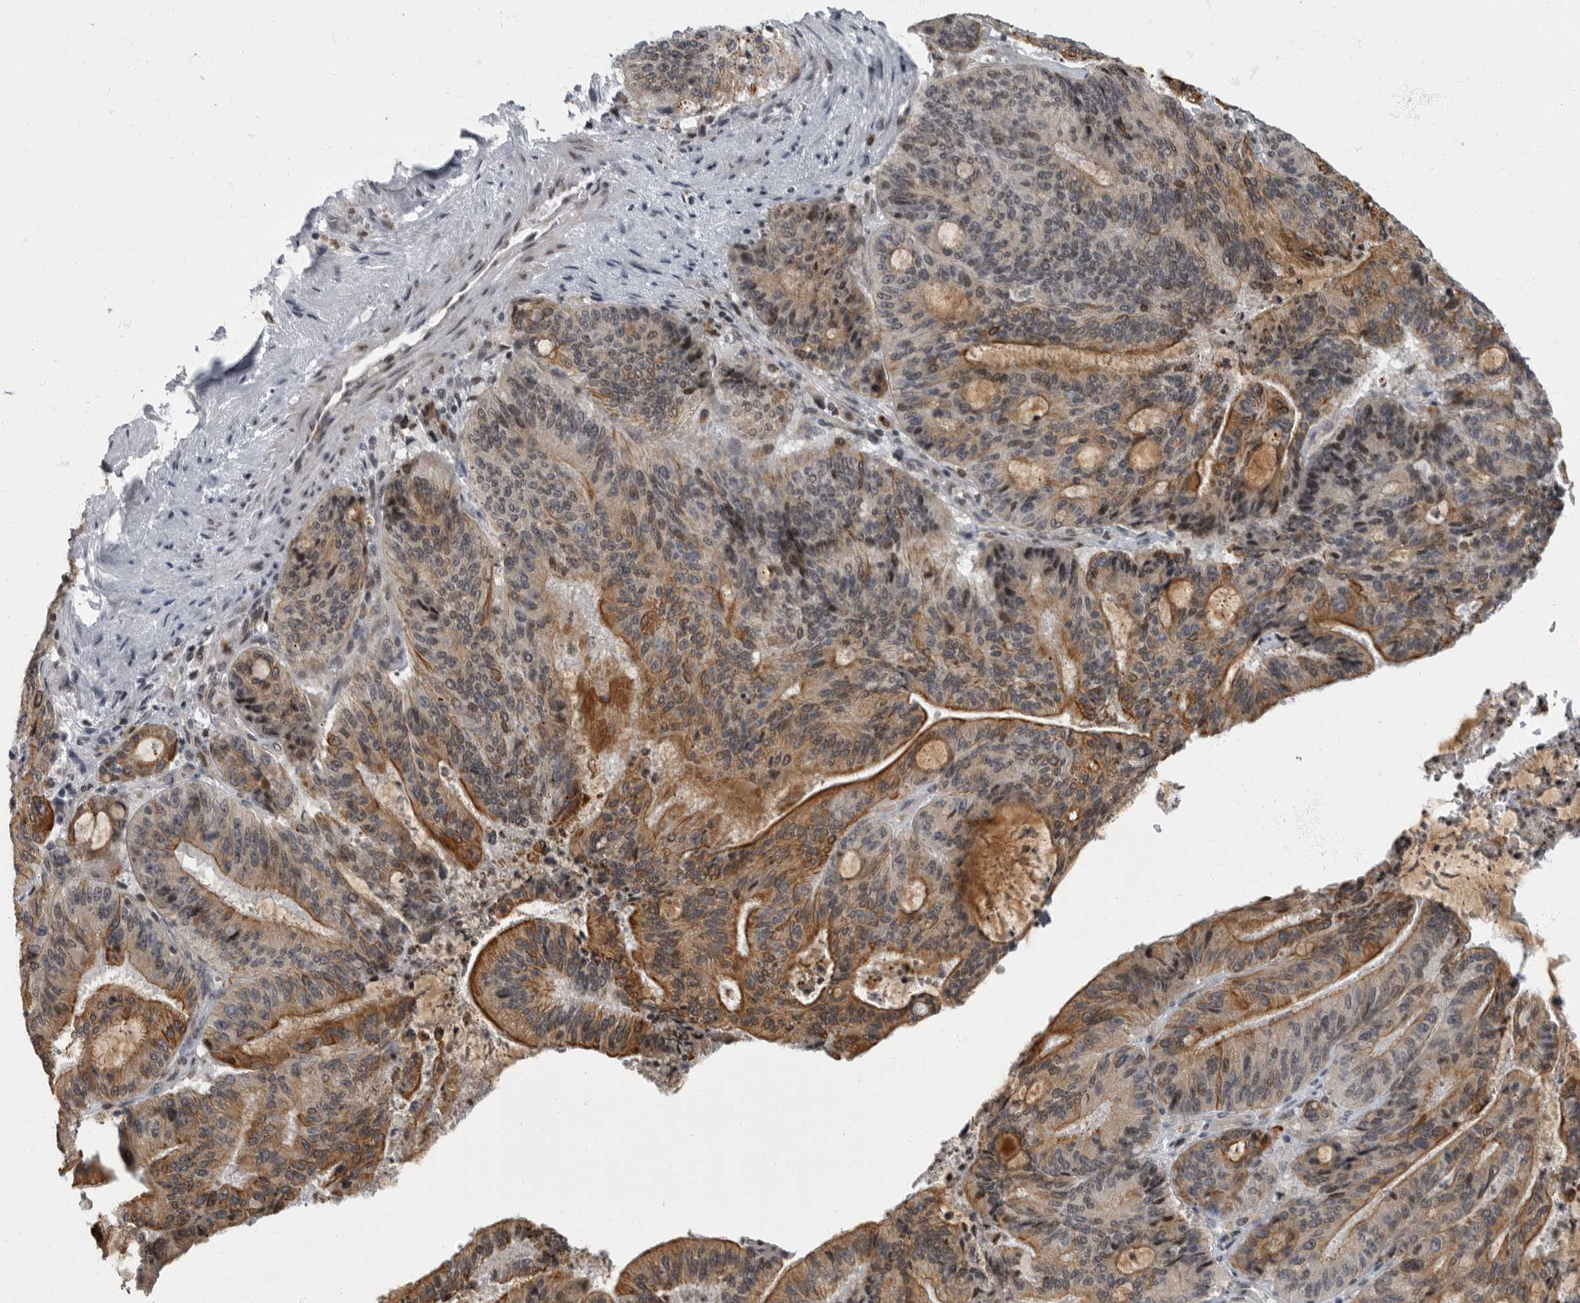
{"staining": {"intensity": "moderate", "quantity": ">75%", "location": "cytoplasmic/membranous"}, "tissue": "liver cancer", "cell_type": "Tumor cells", "image_type": "cancer", "snomed": [{"axis": "morphology", "description": "Normal tissue, NOS"}, {"axis": "morphology", "description": "Cholangiocarcinoma"}, {"axis": "topography", "description": "Liver"}, {"axis": "topography", "description": "Peripheral nerve tissue"}], "caption": "Immunohistochemistry of cholangiocarcinoma (liver) demonstrates medium levels of moderate cytoplasmic/membranous expression in approximately >75% of tumor cells.", "gene": "EVI5", "patient": {"sex": "female", "age": 73}}